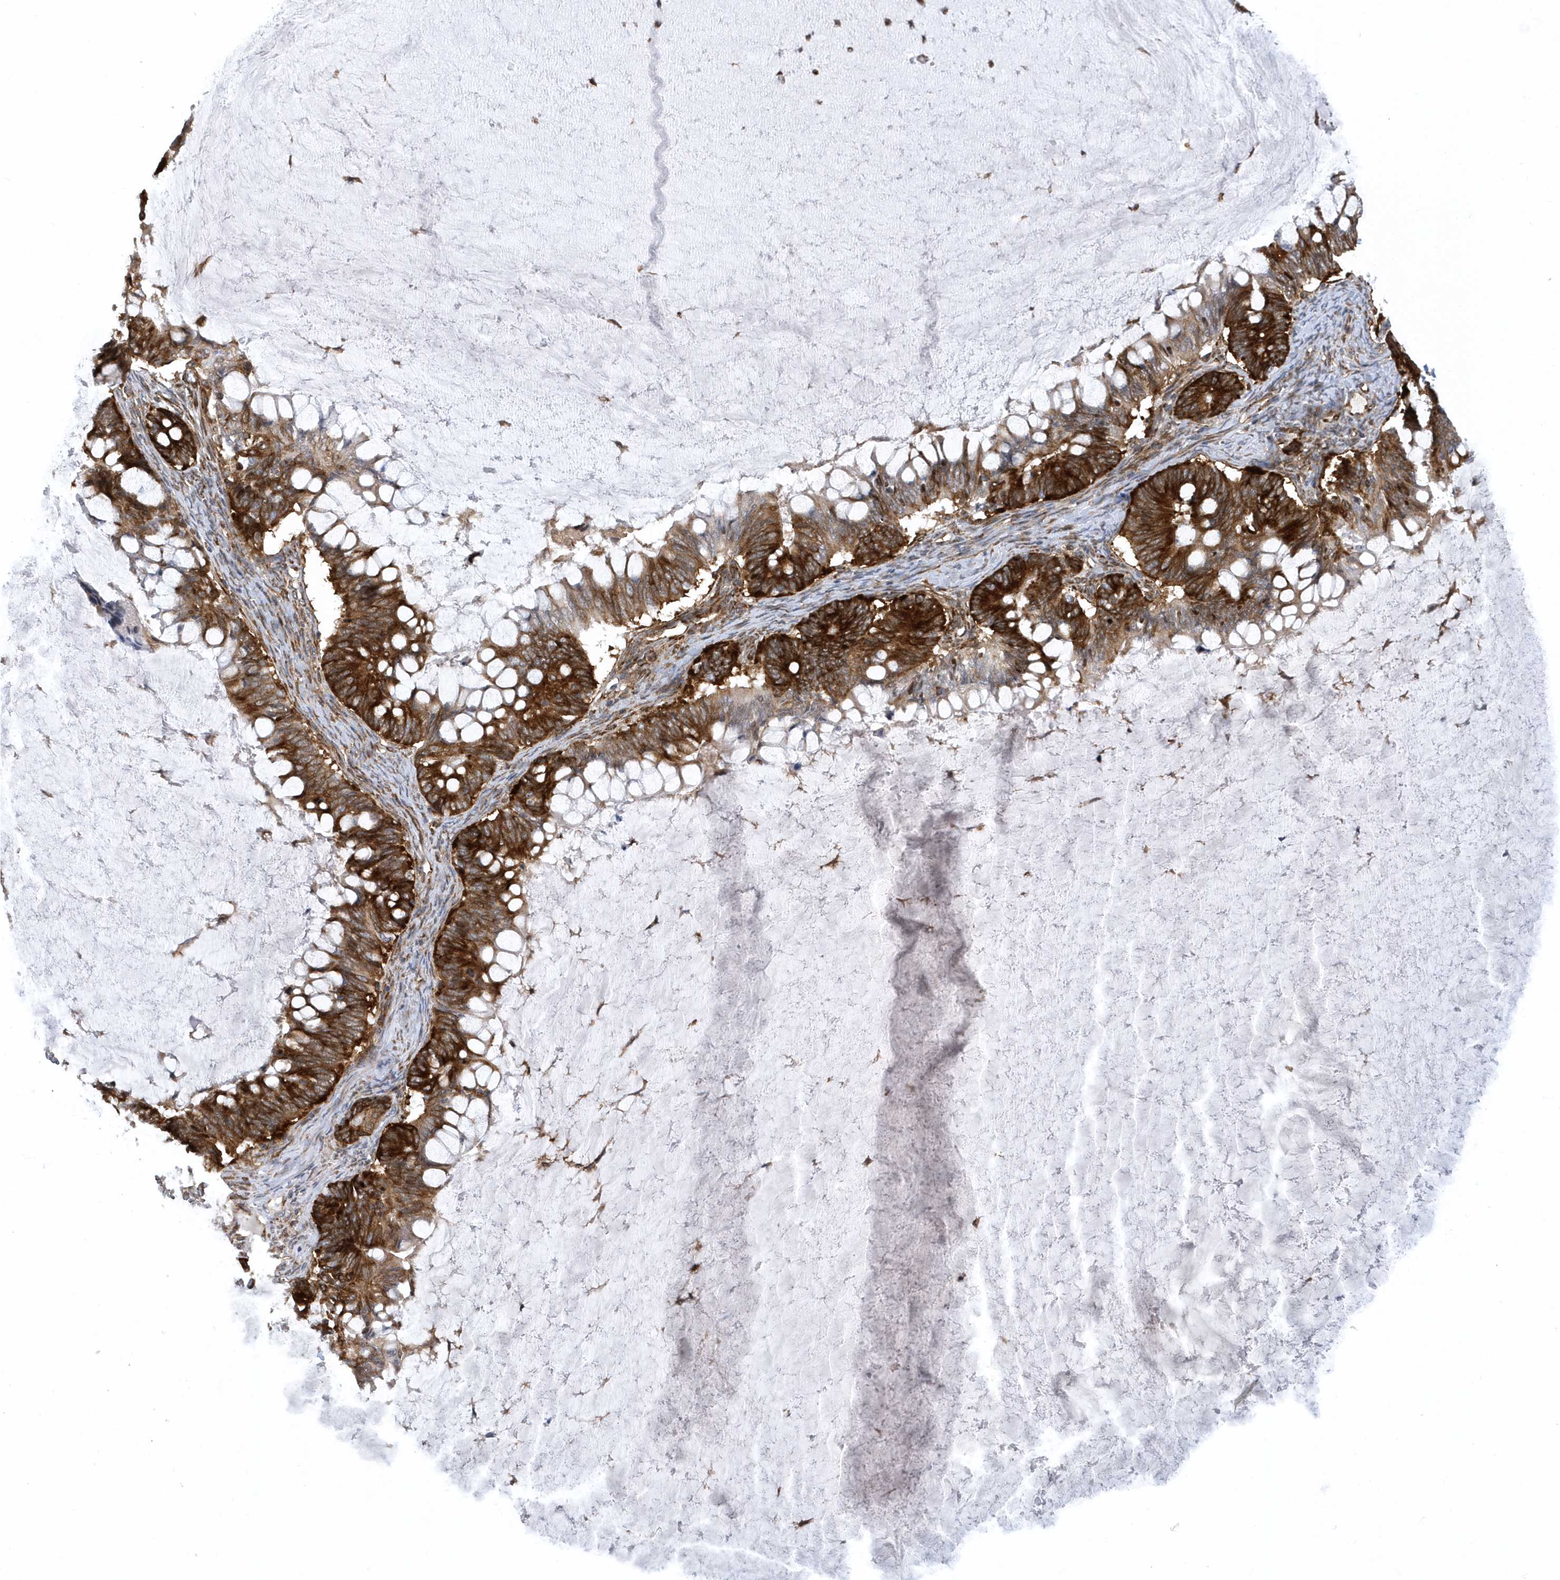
{"staining": {"intensity": "strong", "quantity": ">75%", "location": "cytoplasmic/membranous"}, "tissue": "ovarian cancer", "cell_type": "Tumor cells", "image_type": "cancer", "snomed": [{"axis": "morphology", "description": "Cystadenocarcinoma, mucinous, NOS"}, {"axis": "topography", "description": "Ovary"}], "caption": "Immunohistochemical staining of ovarian mucinous cystadenocarcinoma displays strong cytoplasmic/membranous protein positivity in approximately >75% of tumor cells.", "gene": "PHF1", "patient": {"sex": "female", "age": 61}}